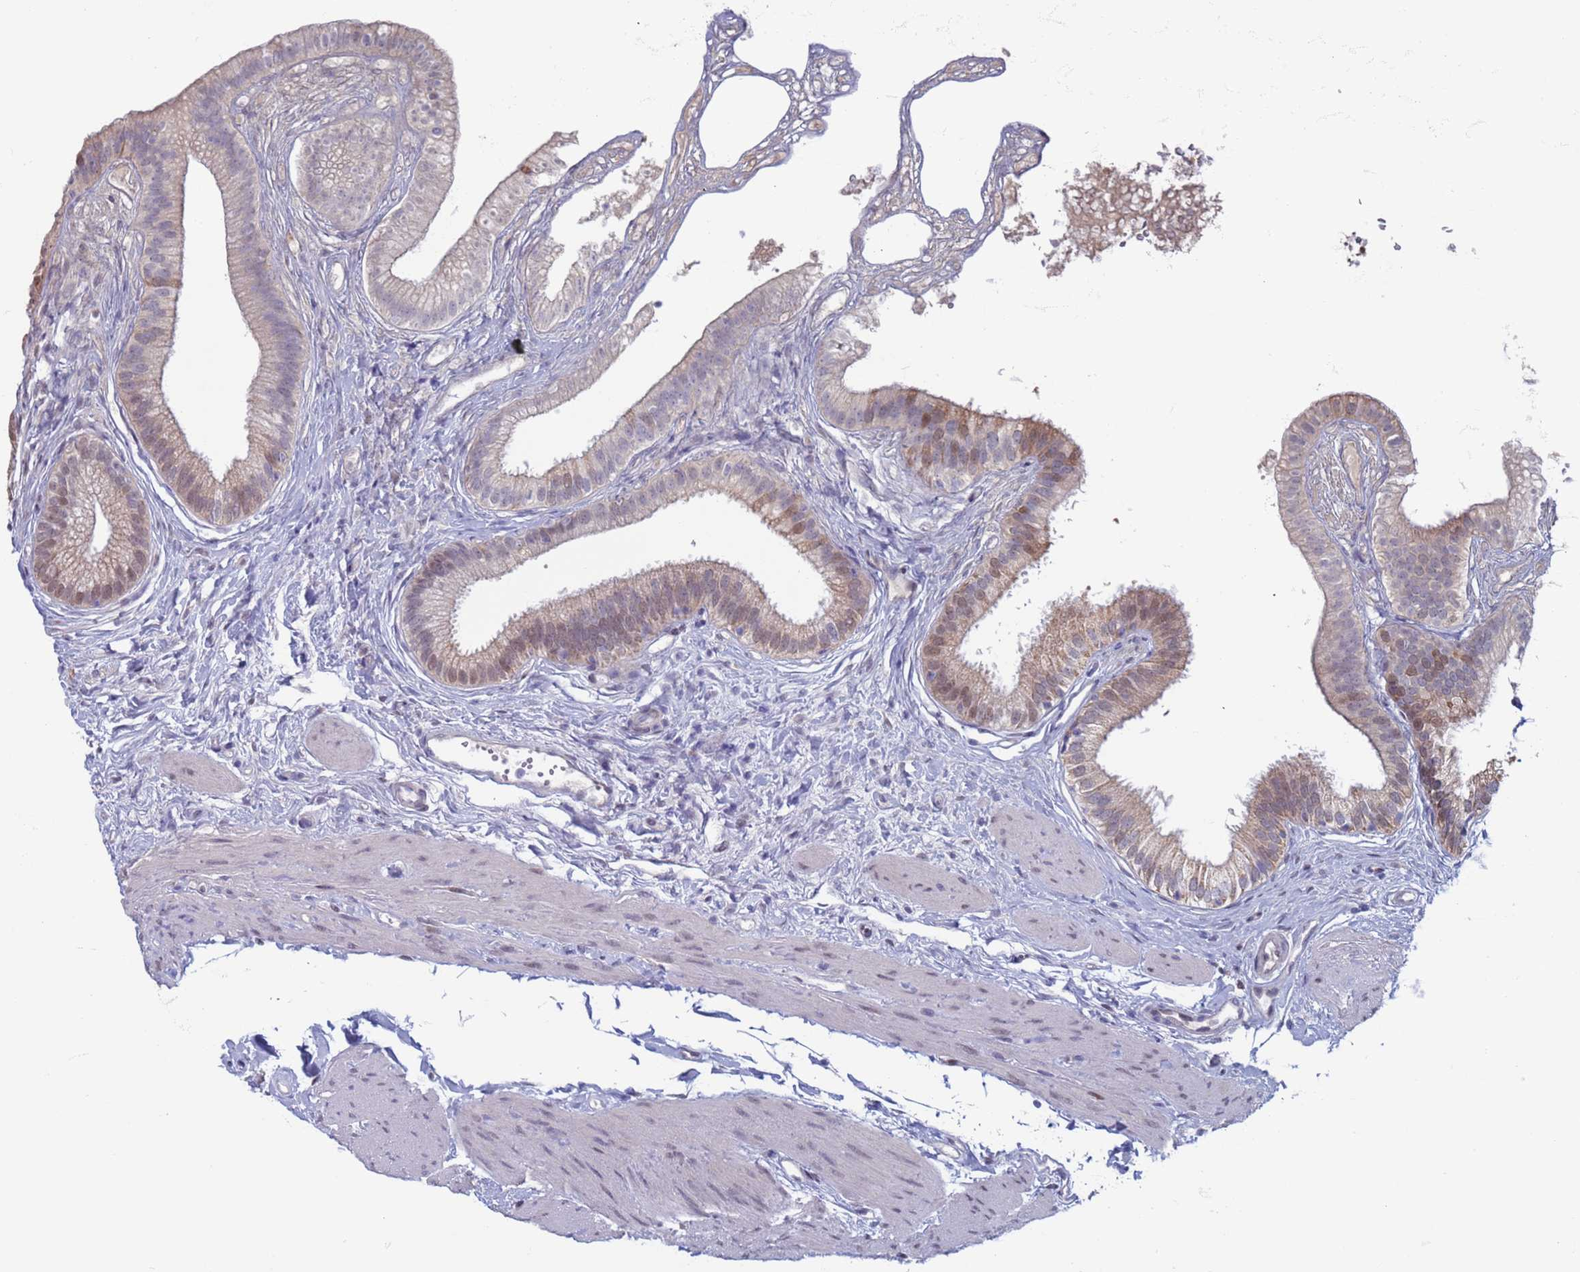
{"staining": {"intensity": "moderate", "quantity": "<25%", "location": "cytoplasmic/membranous,nuclear"}, "tissue": "gallbladder", "cell_type": "Glandular cells", "image_type": "normal", "snomed": [{"axis": "morphology", "description": "Normal tissue, NOS"}, {"axis": "topography", "description": "Gallbladder"}], "caption": "Protein positivity by IHC shows moderate cytoplasmic/membranous,nuclear expression in about <25% of glandular cells in unremarkable gallbladder.", "gene": "SAE1", "patient": {"sex": "female", "age": 54}}